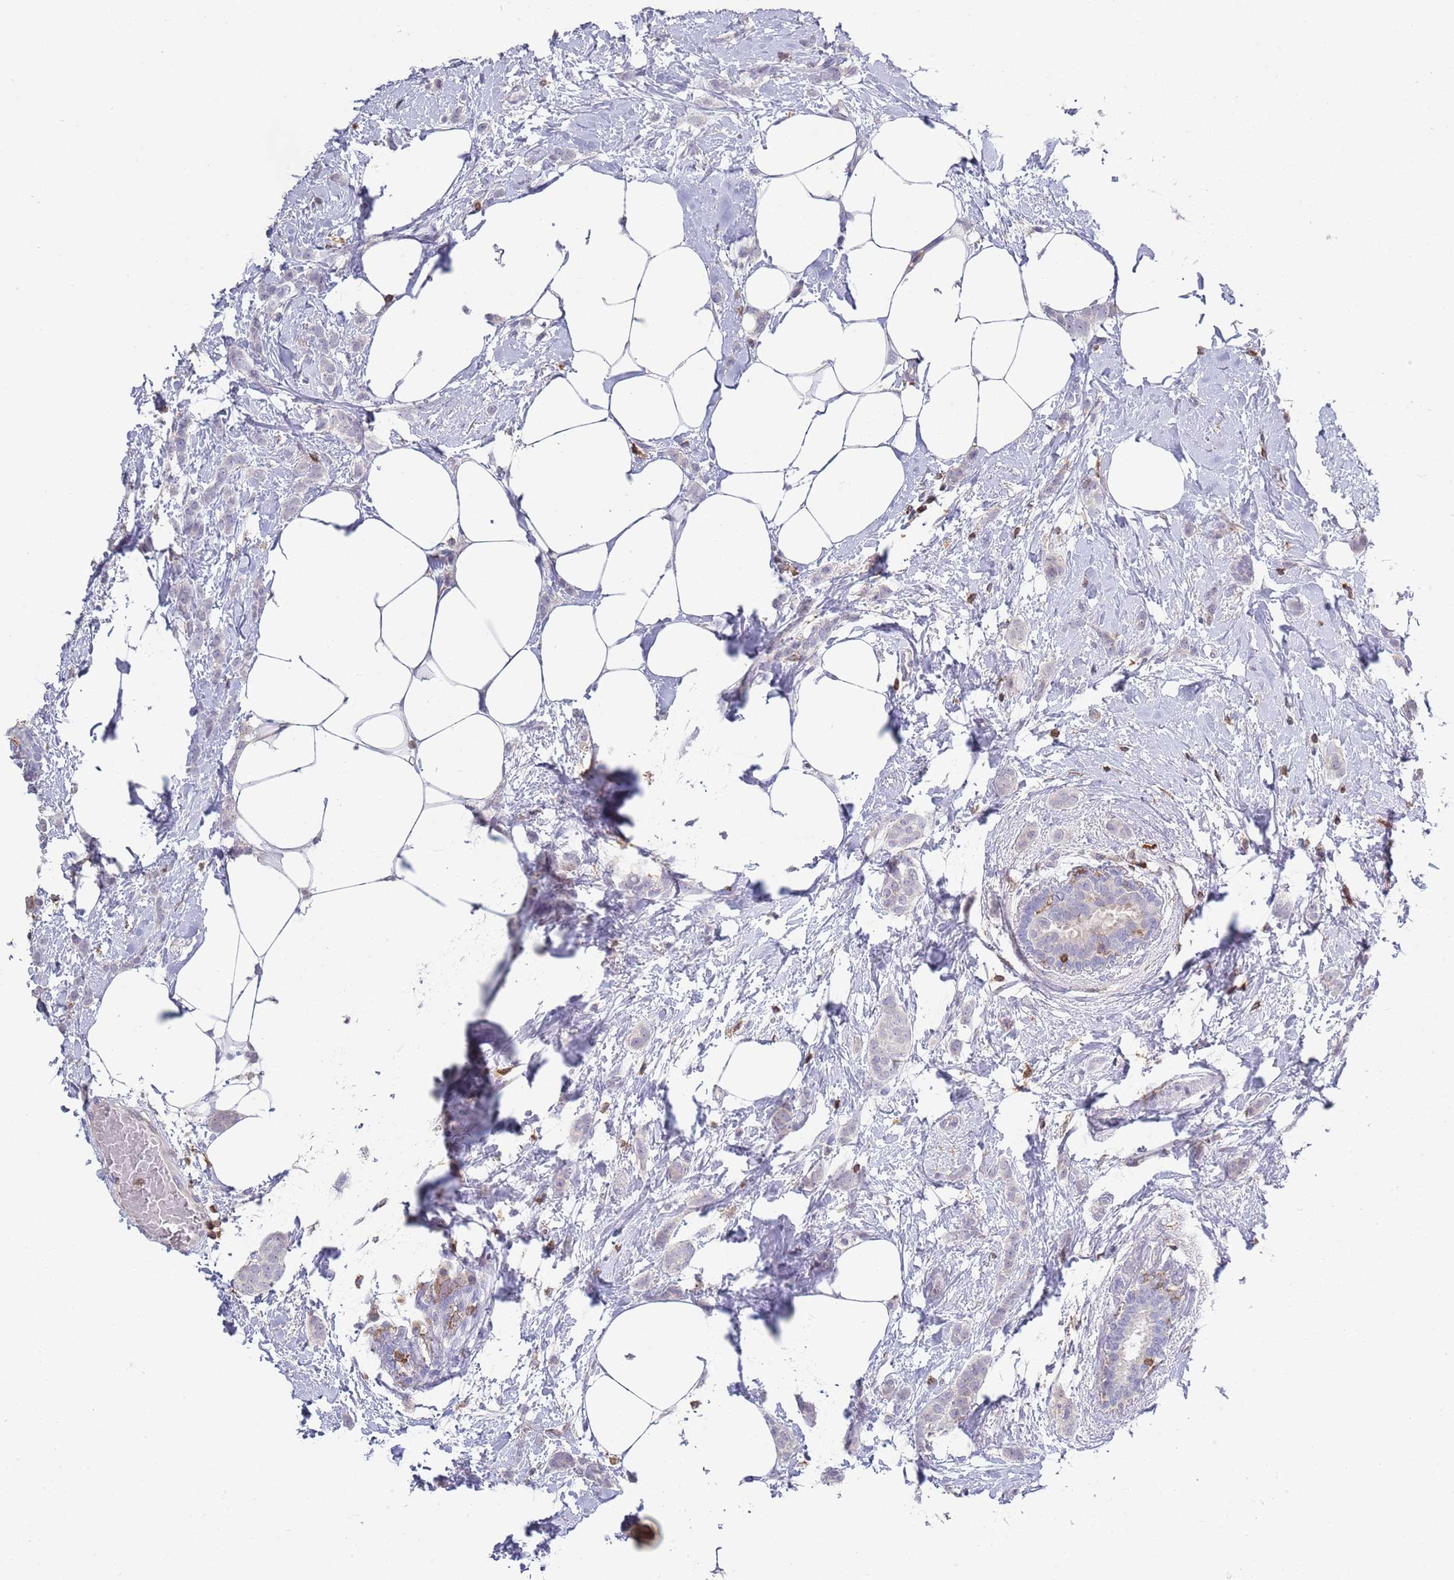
{"staining": {"intensity": "negative", "quantity": "none", "location": "none"}, "tissue": "breast cancer", "cell_type": "Tumor cells", "image_type": "cancer", "snomed": [{"axis": "morphology", "description": "Duct carcinoma"}, {"axis": "topography", "description": "Breast"}], "caption": "A photomicrograph of human breast cancer (invasive ductal carcinoma) is negative for staining in tumor cells.", "gene": "LPXN", "patient": {"sex": "female", "age": 72}}